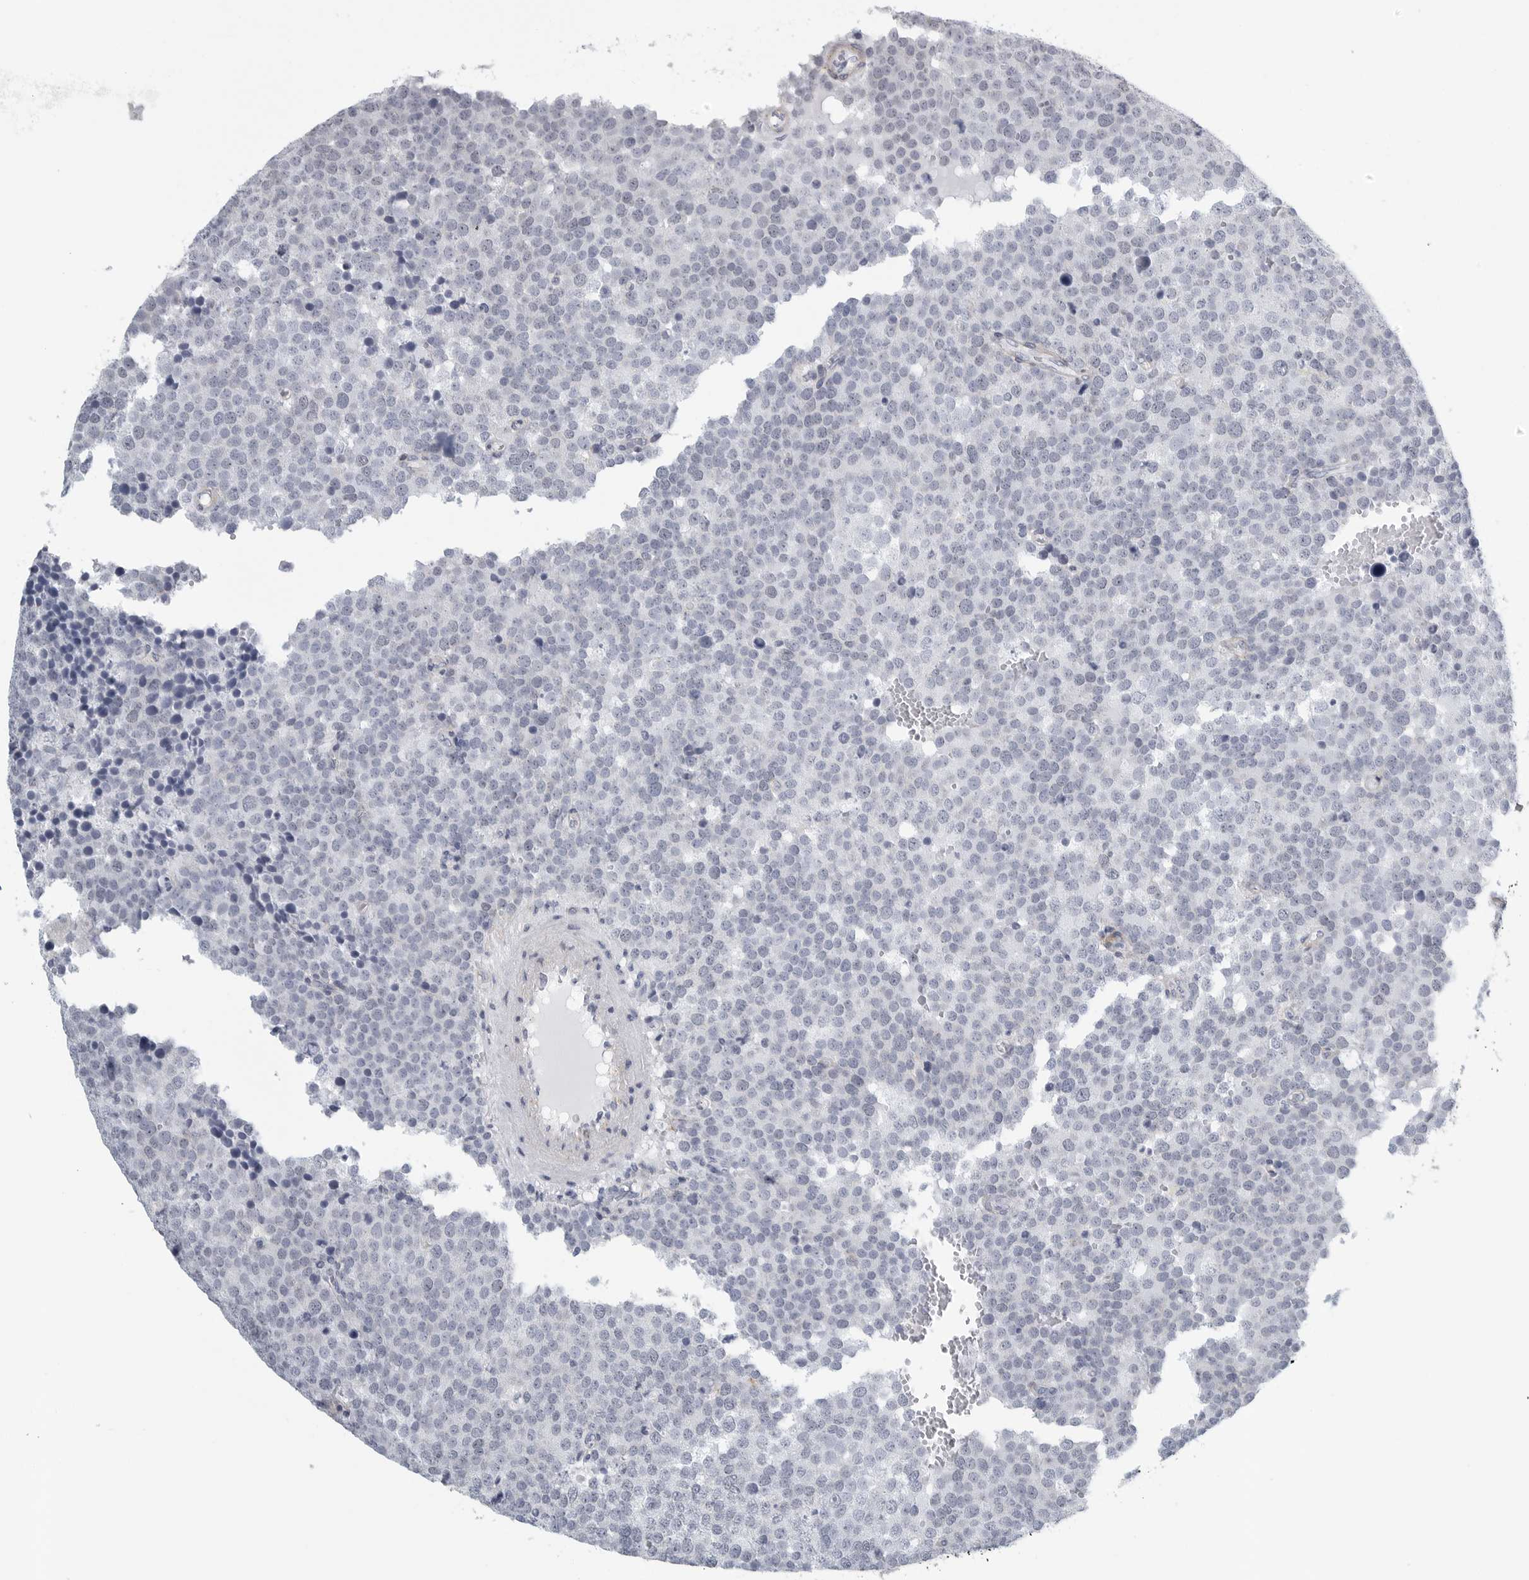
{"staining": {"intensity": "negative", "quantity": "none", "location": "none"}, "tissue": "testis cancer", "cell_type": "Tumor cells", "image_type": "cancer", "snomed": [{"axis": "morphology", "description": "Seminoma, NOS"}, {"axis": "topography", "description": "Testis"}], "caption": "Protein analysis of testis cancer demonstrates no significant expression in tumor cells.", "gene": "TNR", "patient": {"sex": "male", "age": 71}}